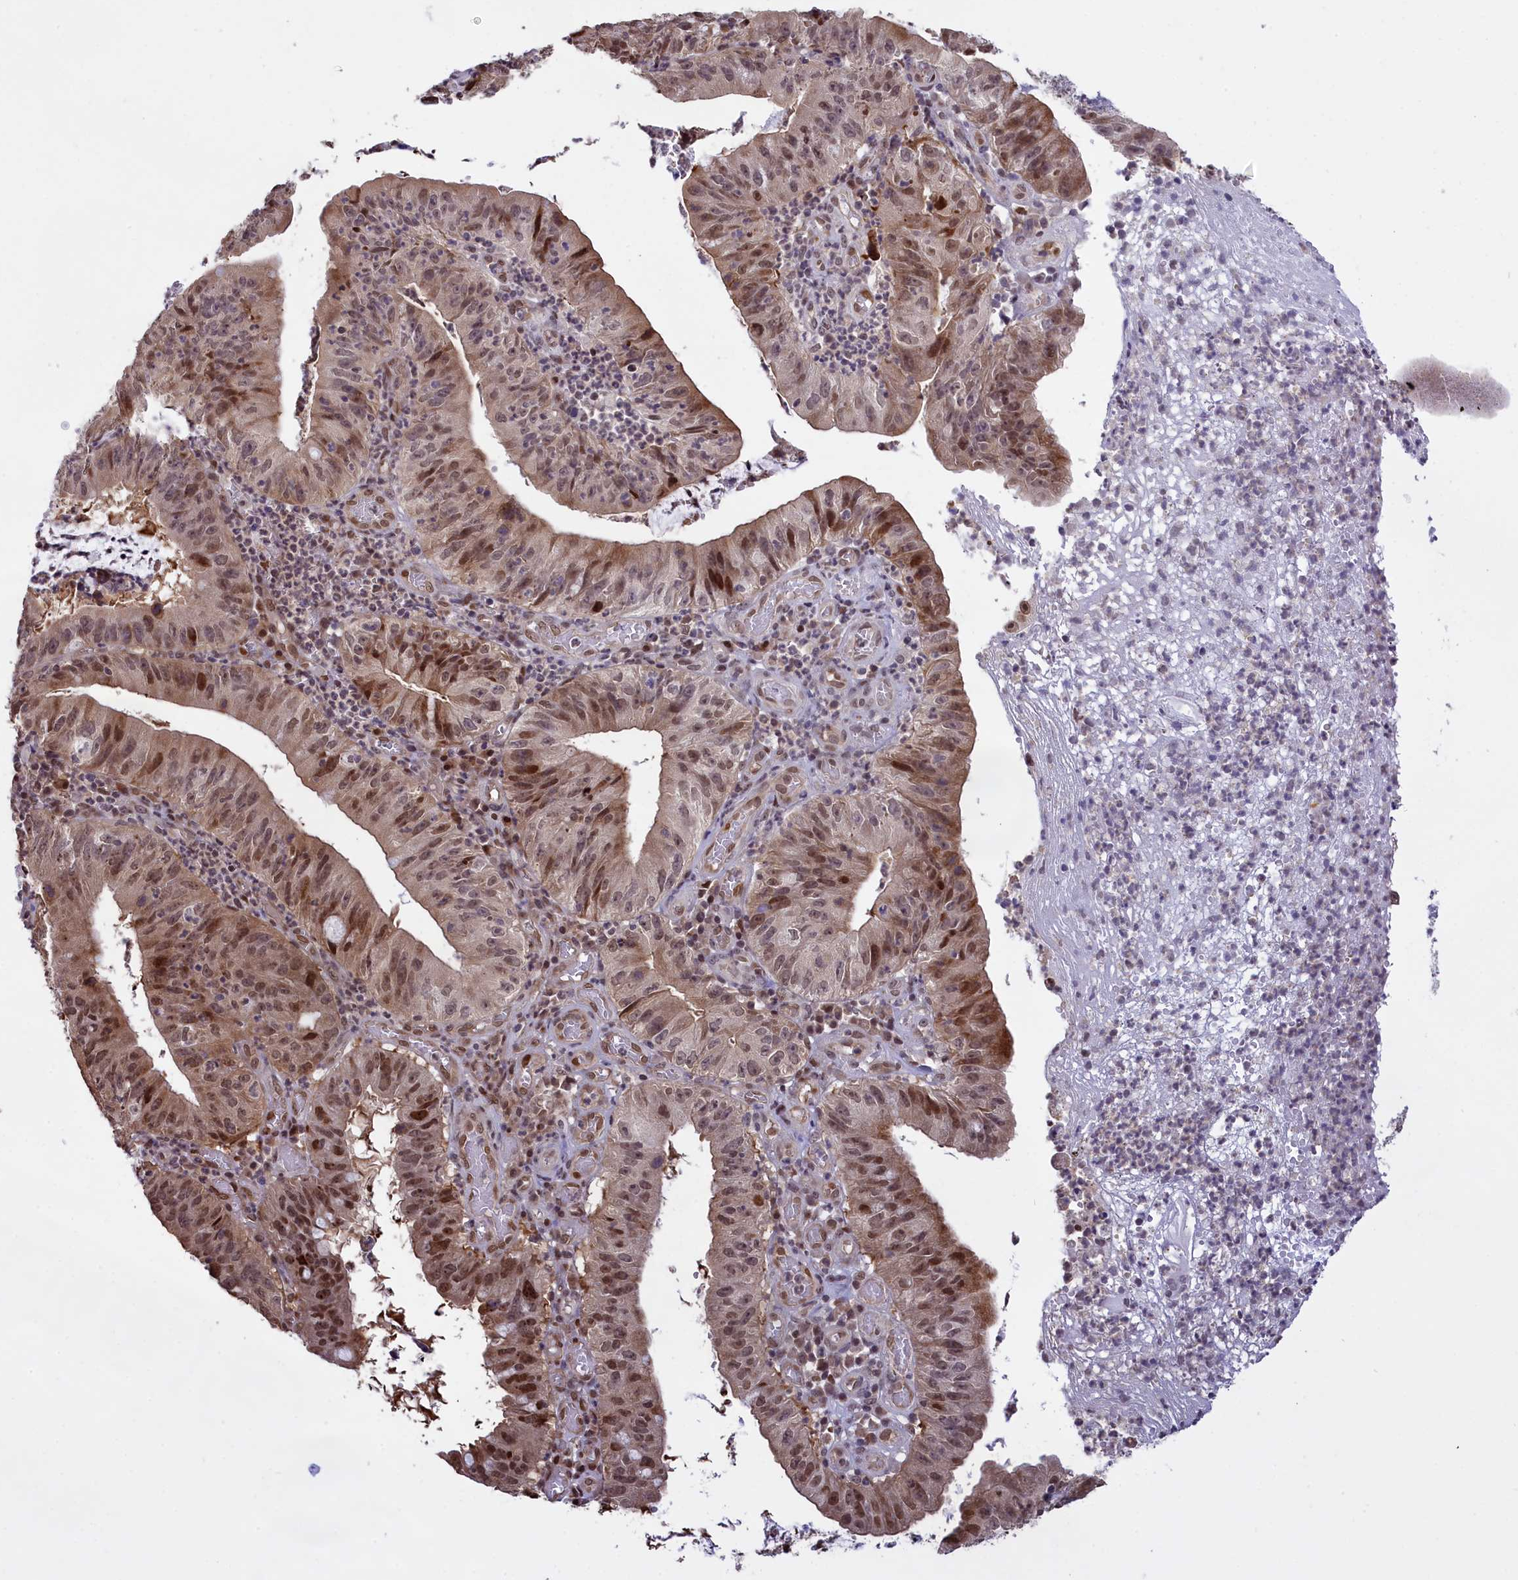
{"staining": {"intensity": "moderate", "quantity": ">75%", "location": "nuclear"}, "tissue": "stomach cancer", "cell_type": "Tumor cells", "image_type": "cancer", "snomed": [{"axis": "morphology", "description": "Adenocarcinoma, NOS"}, {"axis": "topography", "description": "Stomach"}], "caption": "Immunohistochemical staining of adenocarcinoma (stomach) displays moderate nuclear protein expression in approximately >75% of tumor cells. The protein of interest is stained brown, and the nuclei are stained in blue (DAB IHC with brightfield microscopy, high magnification).", "gene": "RELB", "patient": {"sex": "male", "age": 59}}